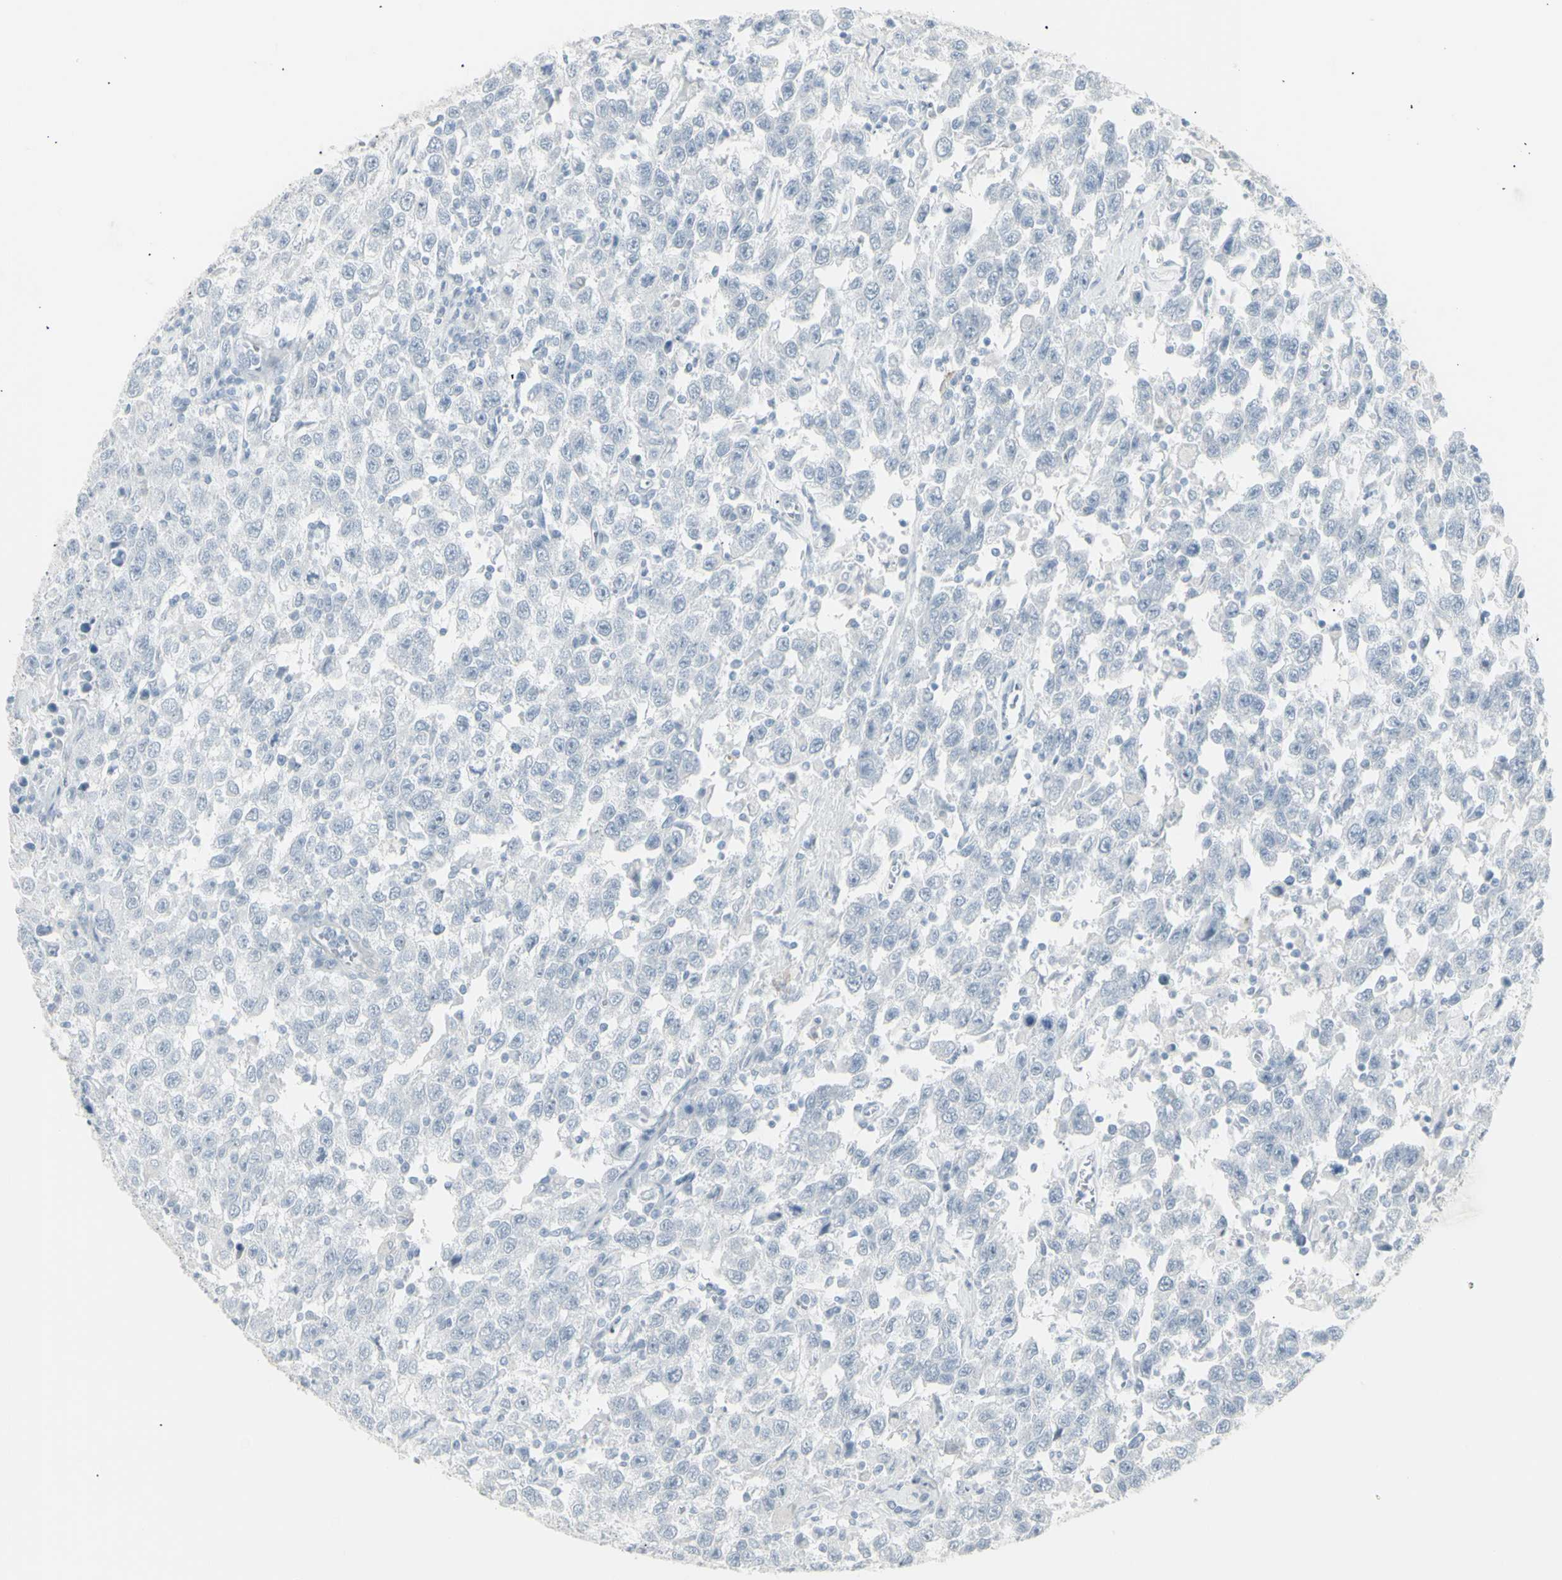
{"staining": {"intensity": "negative", "quantity": "none", "location": "none"}, "tissue": "testis cancer", "cell_type": "Tumor cells", "image_type": "cancer", "snomed": [{"axis": "morphology", "description": "Seminoma, NOS"}, {"axis": "topography", "description": "Testis"}], "caption": "Immunohistochemistry (IHC) of human seminoma (testis) displays no staining in tumor cells.", "gene": "YBX2", "patient": {"sex": "male", "age": 41}}